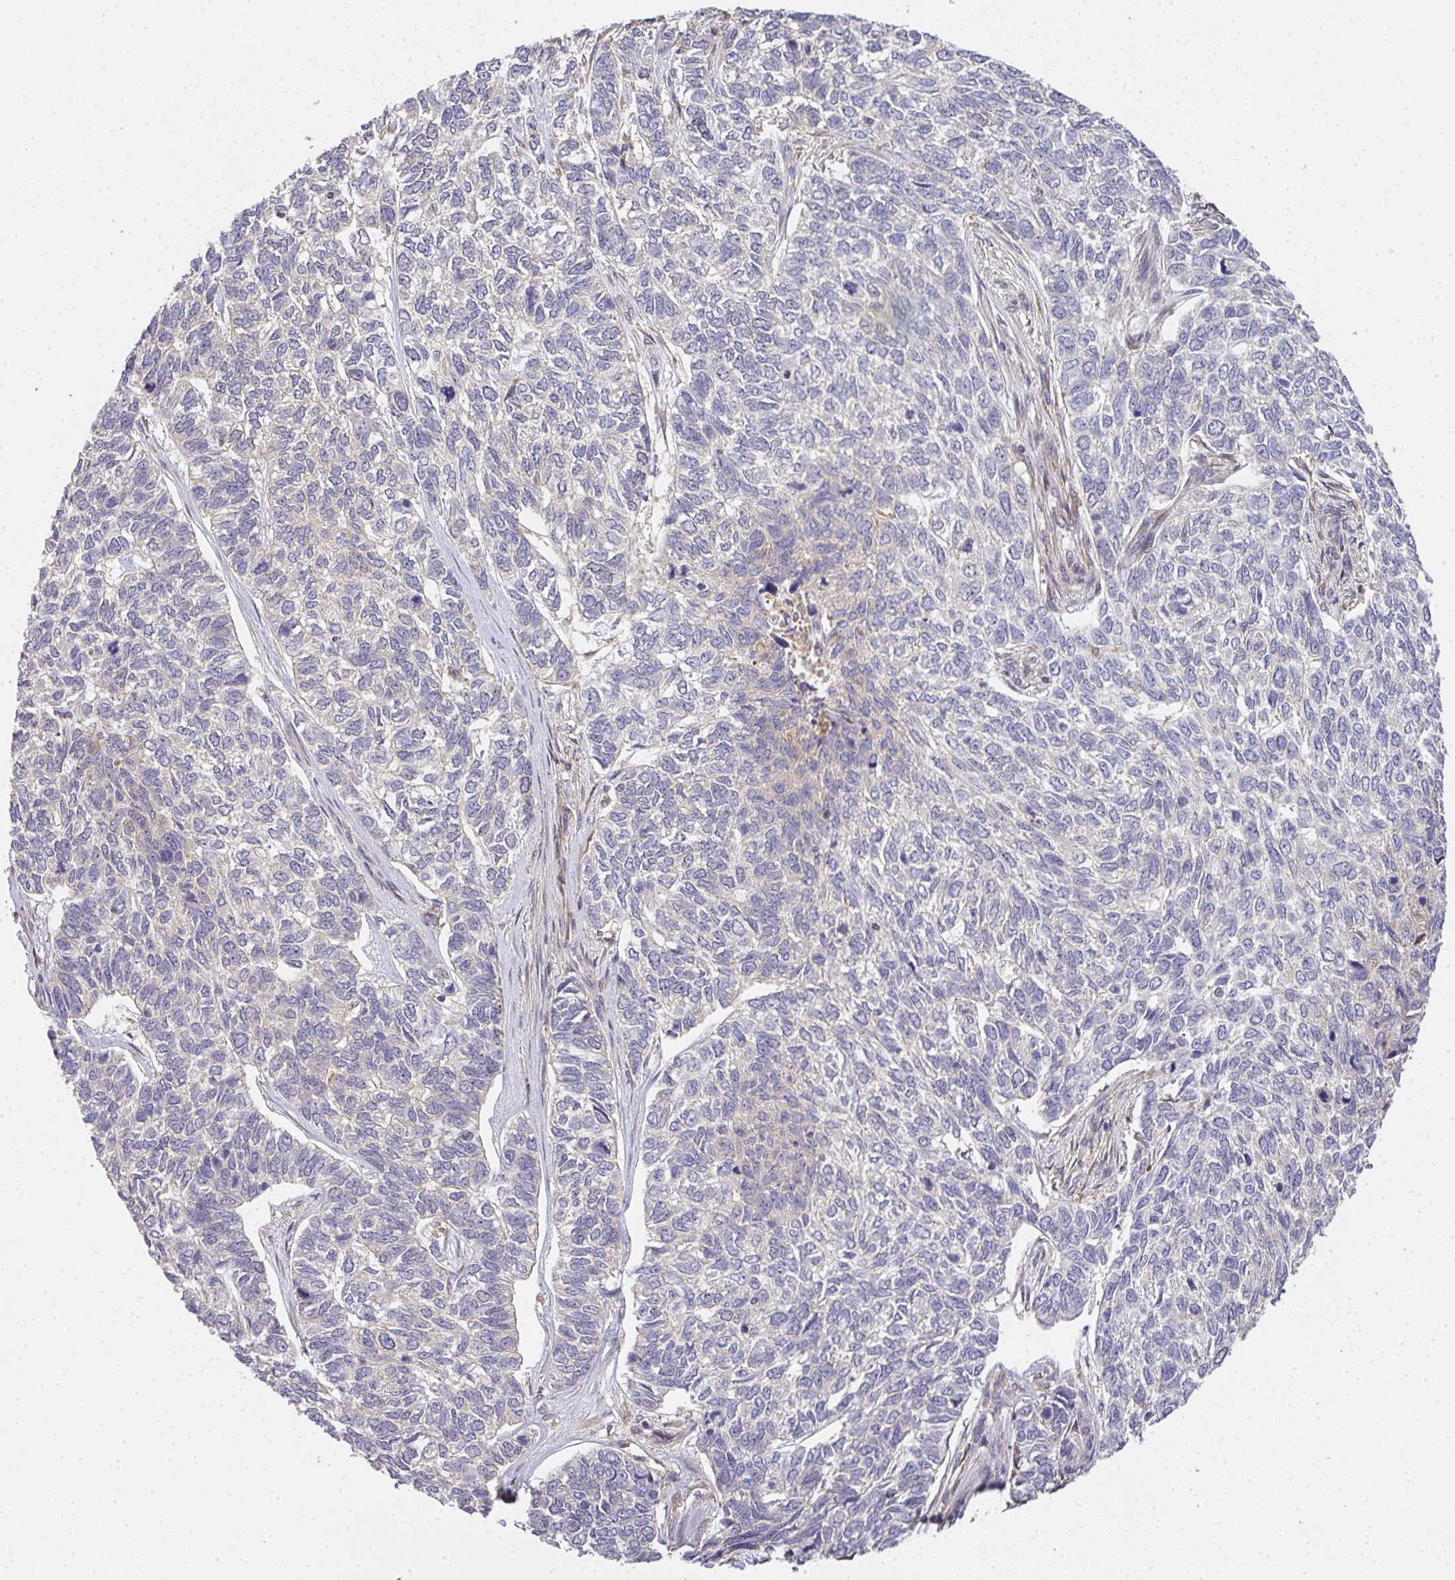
{"staining": {"intensity": "negative", "quantity": "none", "location": "none"}, "tissue": "skin cancer", "cell_type": "Tumor cells", "image_type": "cancer", "snomed": [{"axis": "morphology", "description": "Basal cell carcinoma"}, {"axis": "topography", "description": "Skin"}], "caption": "This is a micrograph of immunohistochemistry staining of skin cancer, which shows no positivity in tumor cells.", "gene": "EEF1AKMT1", "patient": {"sex": "female", "age": 65}}